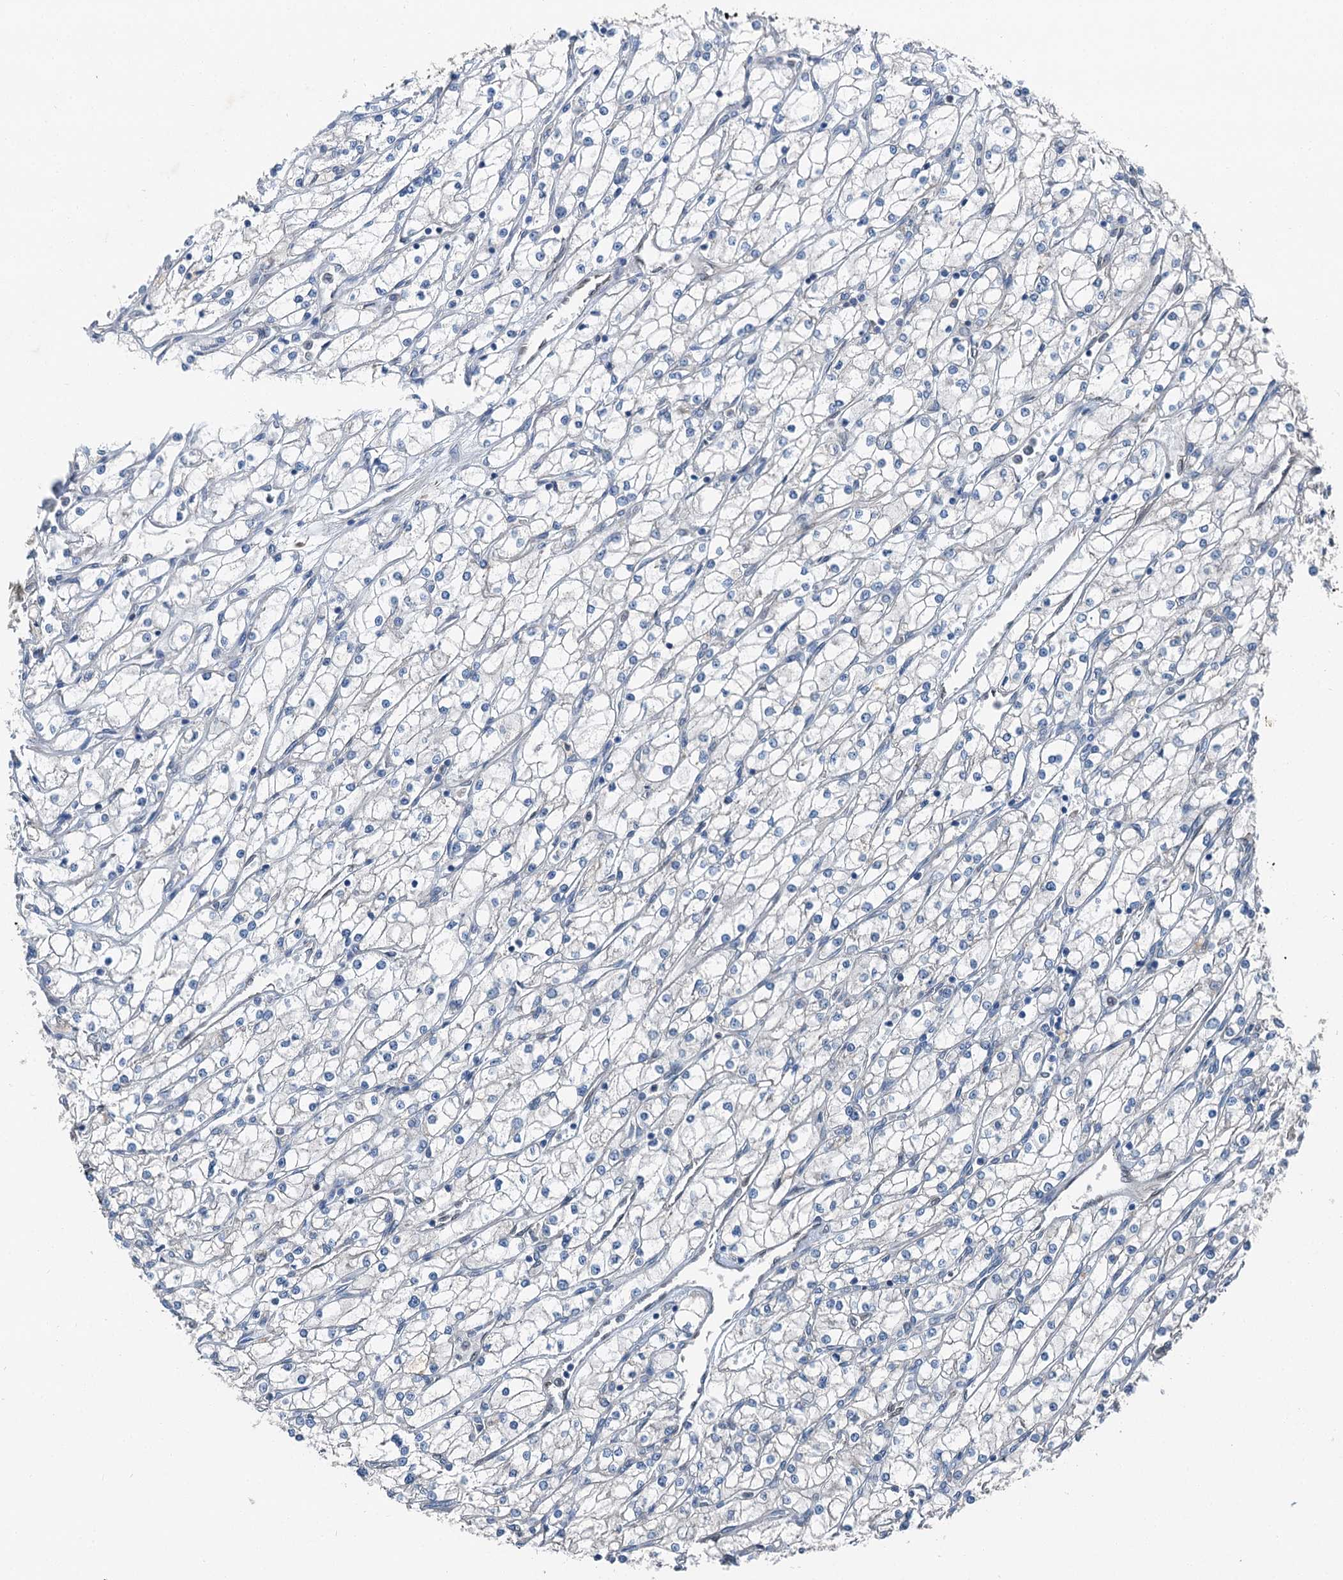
{"staining": {"intensity": "negative", "quantity": "none", "location": "none"}, "tissue": "renal cancer", "cell_type": "Tumor cells", "image_type": "cancer", "snomed": [{"axis": "morphology", "description": "Adenocarcinoma, NOS"}, {"axis": "topography", "description": "Kidney"}], "caption": "This is an immunohistochemistry image of renal cancer. There is no positivity in tumor cells.", "gene": "C6orf120", "patient": {"sex": "male", "age": 80}}